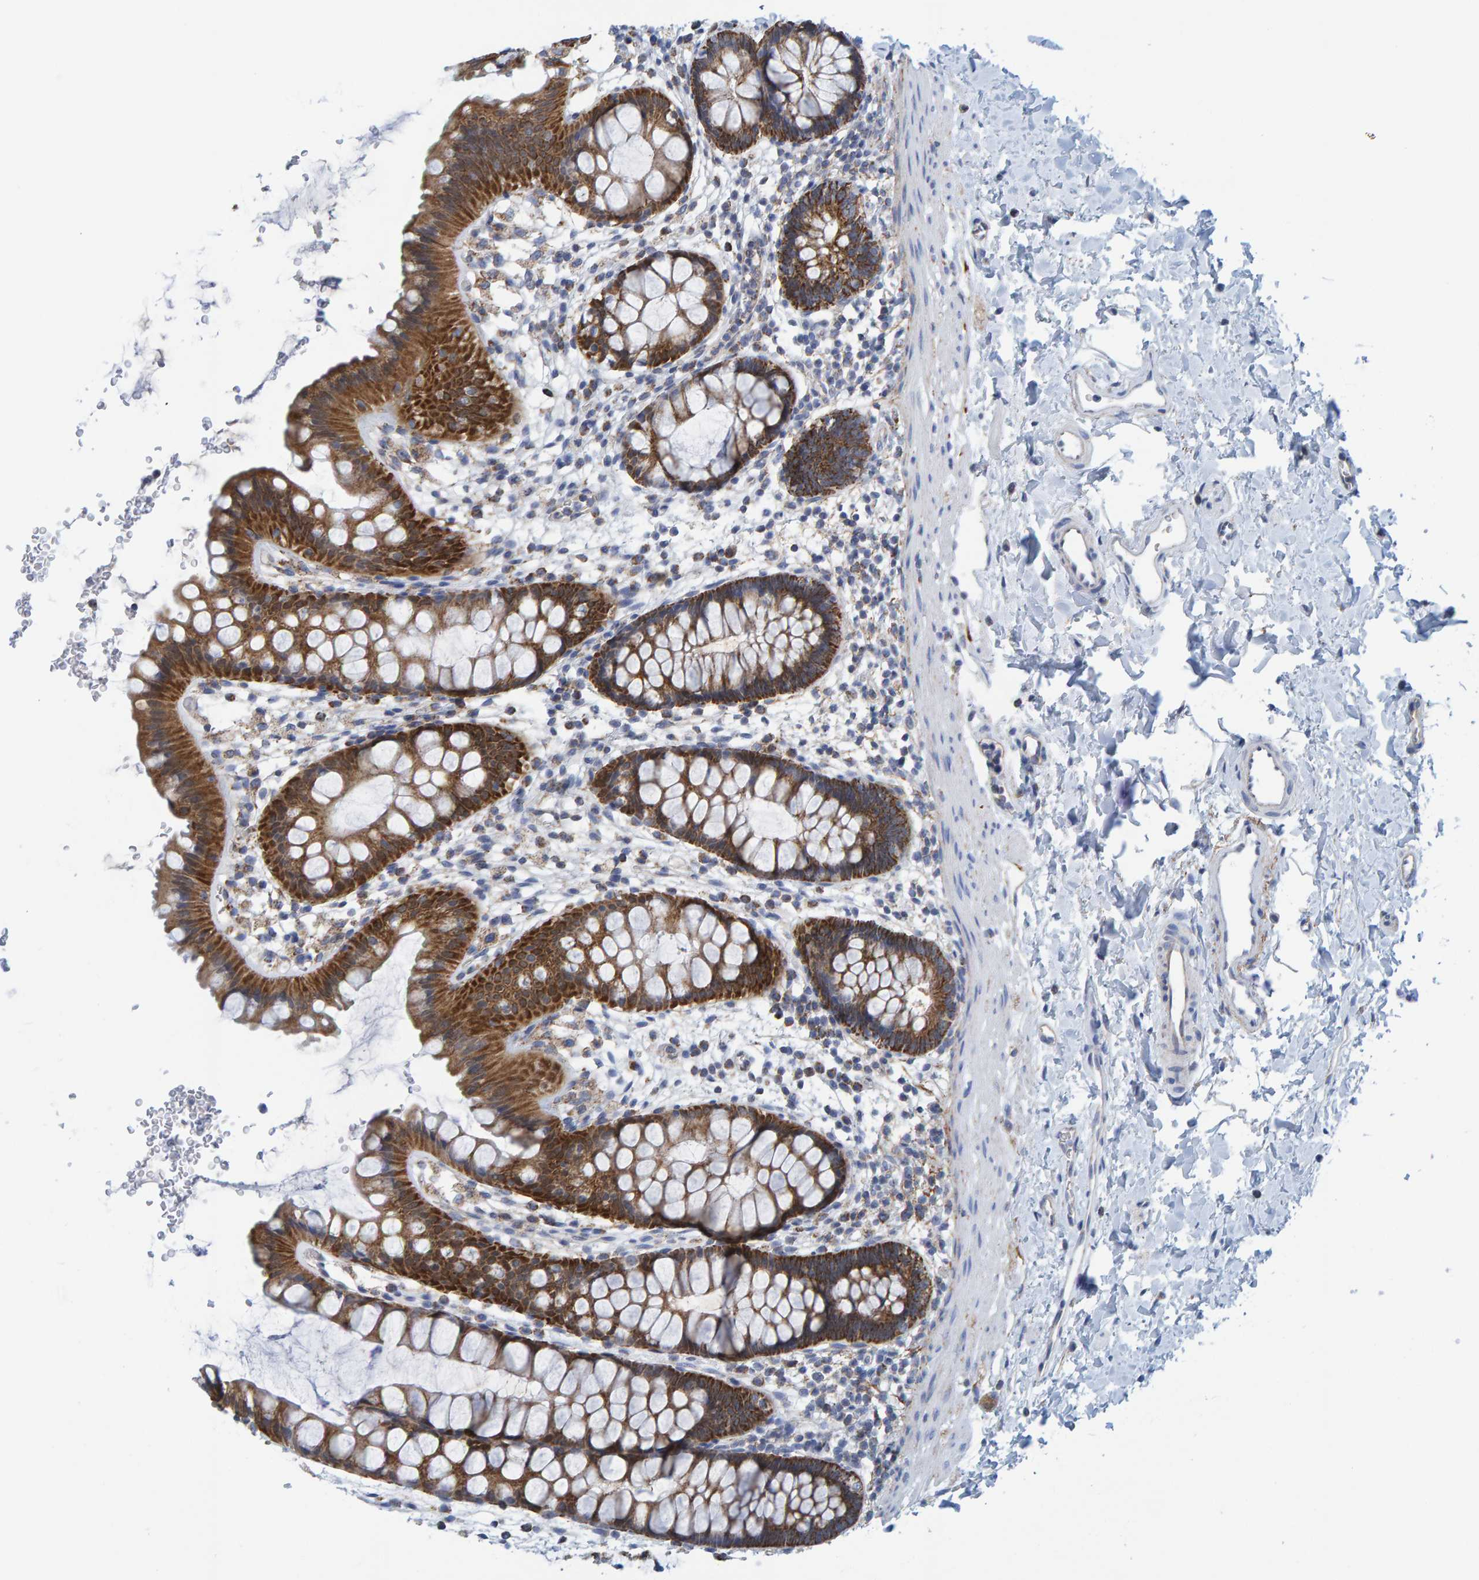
{"staining": {"intensity": "strong", "quantity": ">75%", "location": "cytoplasmic/membranous"}, "tissue": "rectum", "cell_type": "Glandular cells", "image_type": "normal", "snomed": [{"axis": "morphology", "description": "Normal tissue, NOS"}, {"axis": "topography", "description": "Rectum"}], "caption": "Glandular cells demonstrate strong cytoplasmic/membranous positivity in approximately >75% of cells in normal rectum. Immunohistochemistry stains the protein of interest in brown and the nuclei are stained blue.", "gene": "MRPS7", "patient": {"sex": "female", "age": 24}}